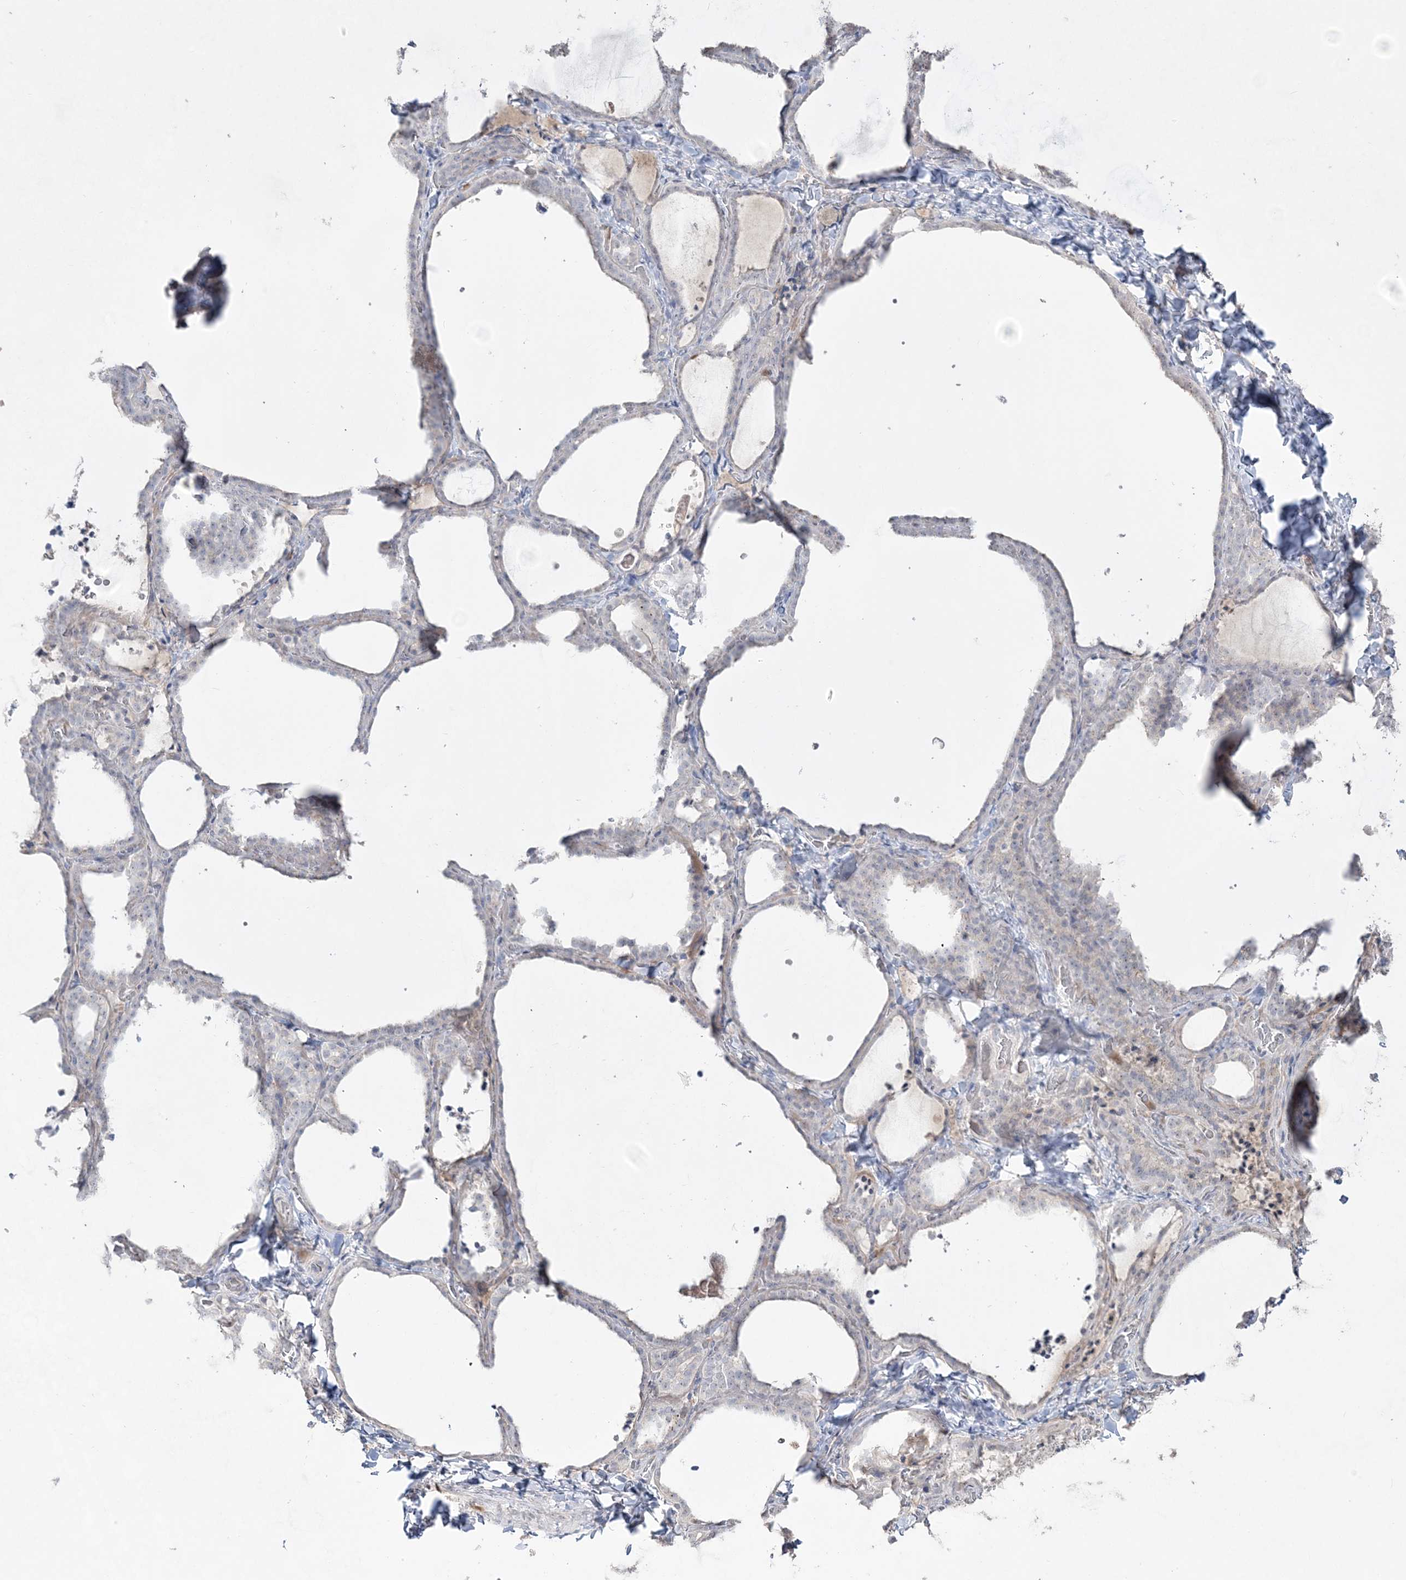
{"staining": {"intensity": "negative", "quantity": "none", "location": "none"}, "tissue": "thyroid gland", "cell_type": "Glandular cells", "image_type": "normal", "snomed": [{"axis": "morphology", "description": "Normal tissue, NOS"}, {"axis": "topography", "description": "Thyroid gland"}], "caption": "Immunohistochemical staining of normal human thyroid gland exhibits no significant expression in glandular cells. The staining is performed using DAB (3,3'-diaminobenzidine) brown chromogen with nuclei counter-stained in using hematoxylin.", "gene": "NOP16", "patient": {"sex": "female", "age": 22}}